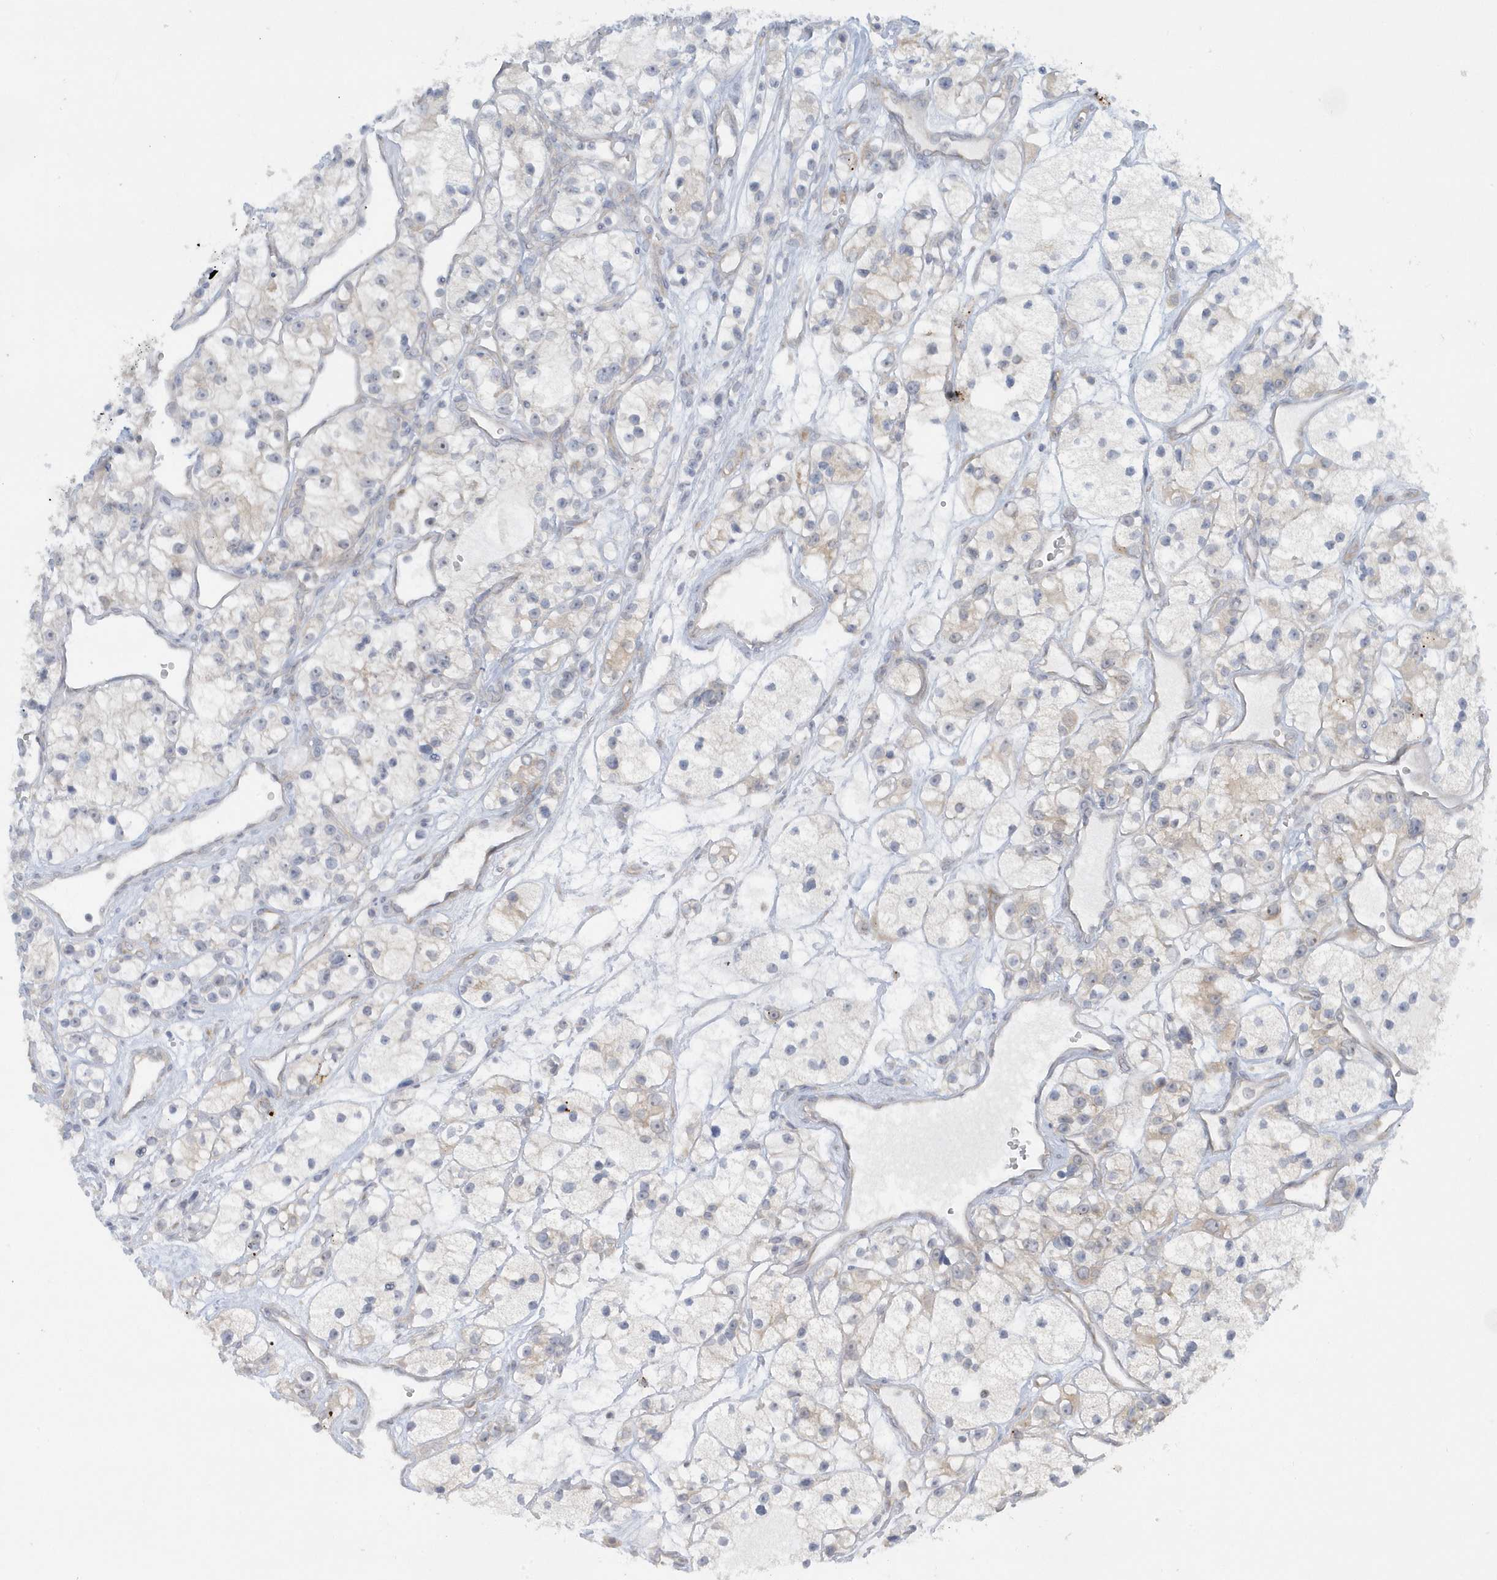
{"staining": {"intensity": "weak", "quantity": "<25%", "location": "cytoplasmic/membranous"}, "tissue": "renal cancer", "cell_type": "Tumor cells", "image_type": "cancer", "snomed": [{"axis": "morphology", "description": "Adenocarcinoma, NOS"}, {"axis": "topography", "description": "Kidney"}], "caption": "Image shows no protein expression in tumor cells of renal cancer (adenocarcinoma) tissue.", "gene": "SCN3A", "patient": {"sex": "female", "age": 57}}